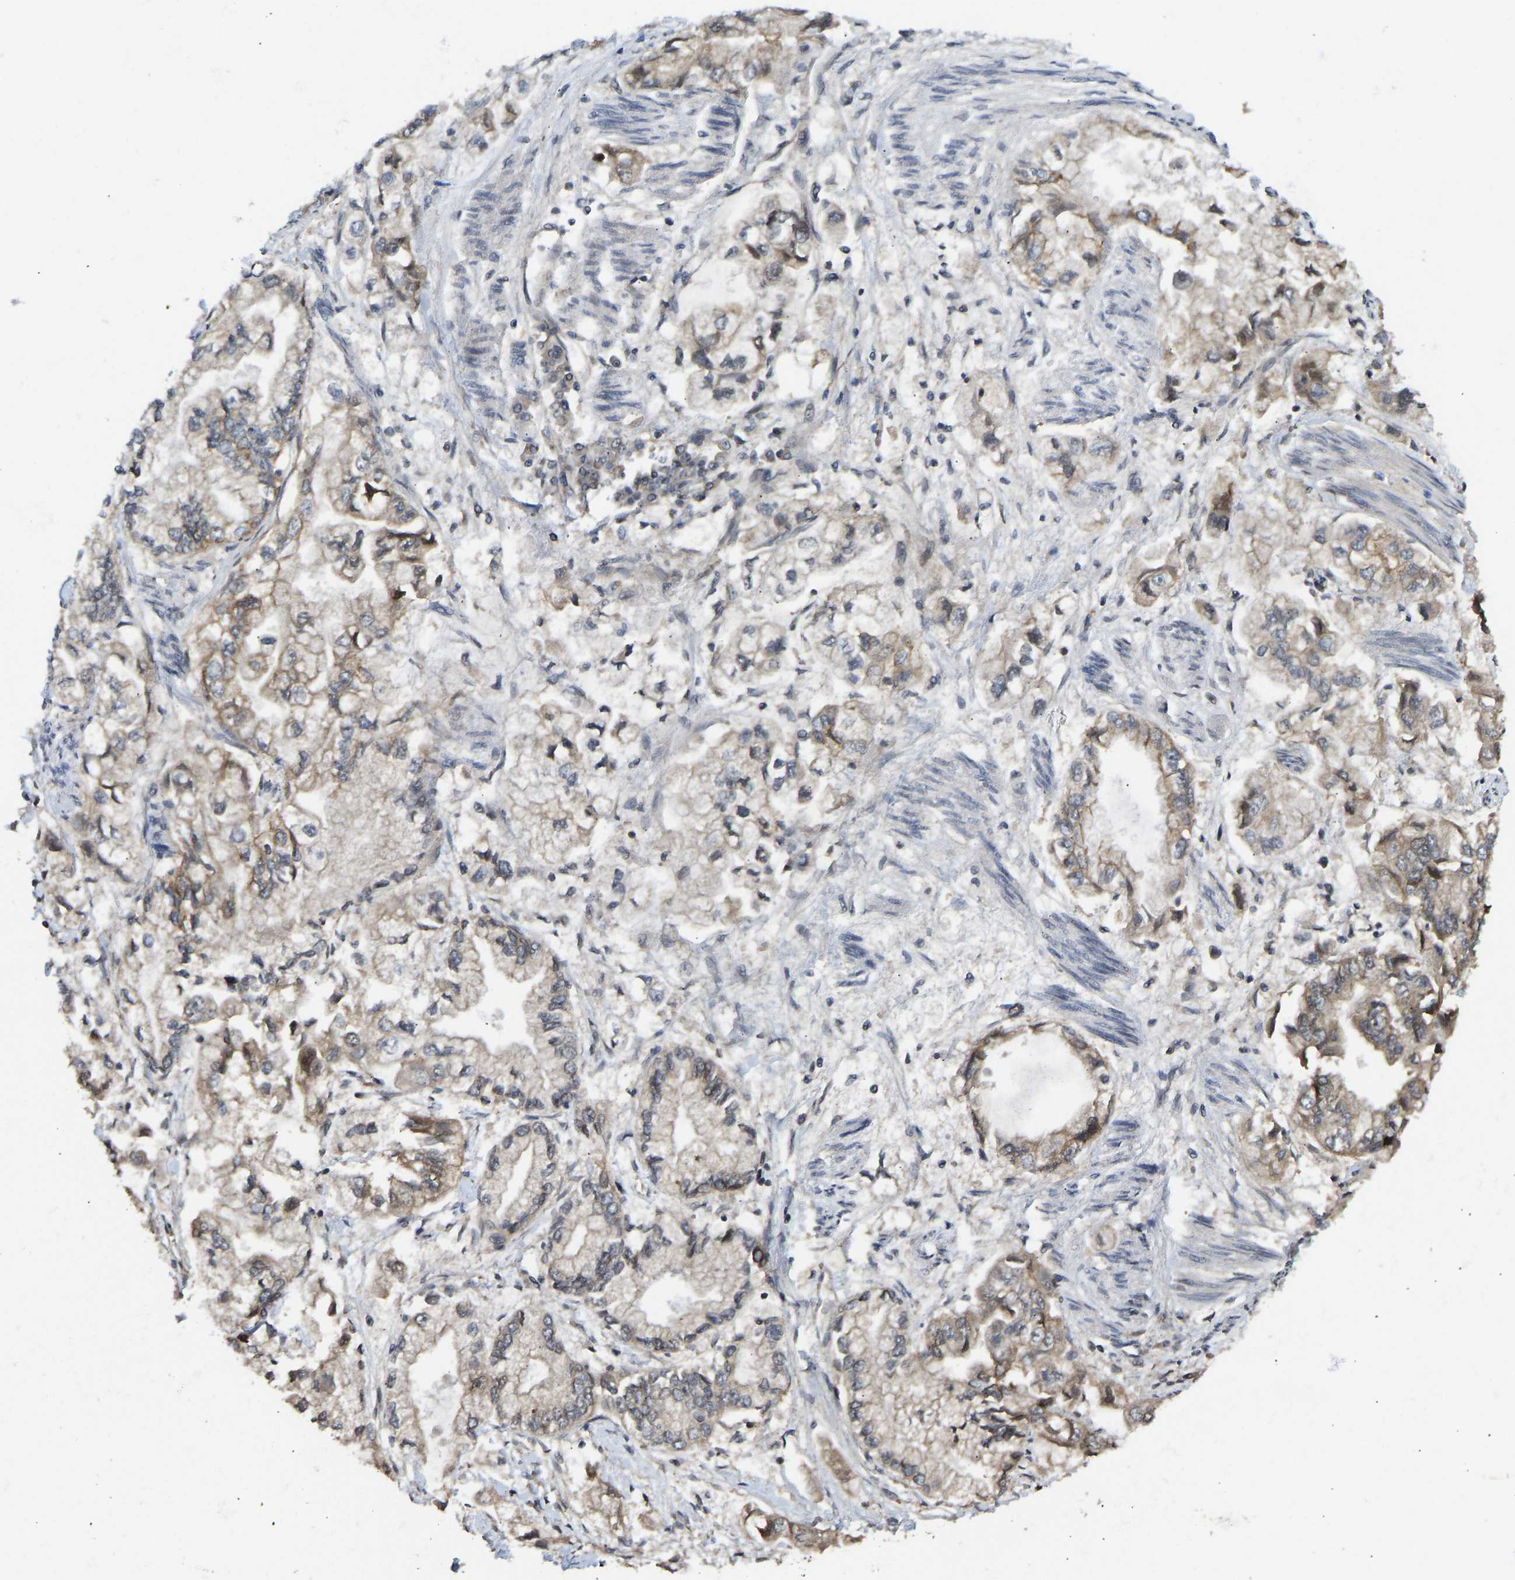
{"staining": {"intensity": "moderate", "quantity": ">75%", "location": "cytoplasmic/membranous"}, "tissue": "stomach cancer", "cell_type": "Tumor cells", "image_type": "cancer", "snomed": [{"axis": "morphology", "description": "Normal tissue, NOS"}, {"axis": "morphology", "description": "Adenocarcinoma, NOS"}, {"axis": "topography", "description": "Stomach"}], "caption": "Protein analysis of stomach cancer (adenocarcinoma) tissue displays moderate cytoplasmic/membranous staining in approximately >75% of tumor cells.", "gene": "NDRG3", "patient": {"sex": "male", "age": 62}}